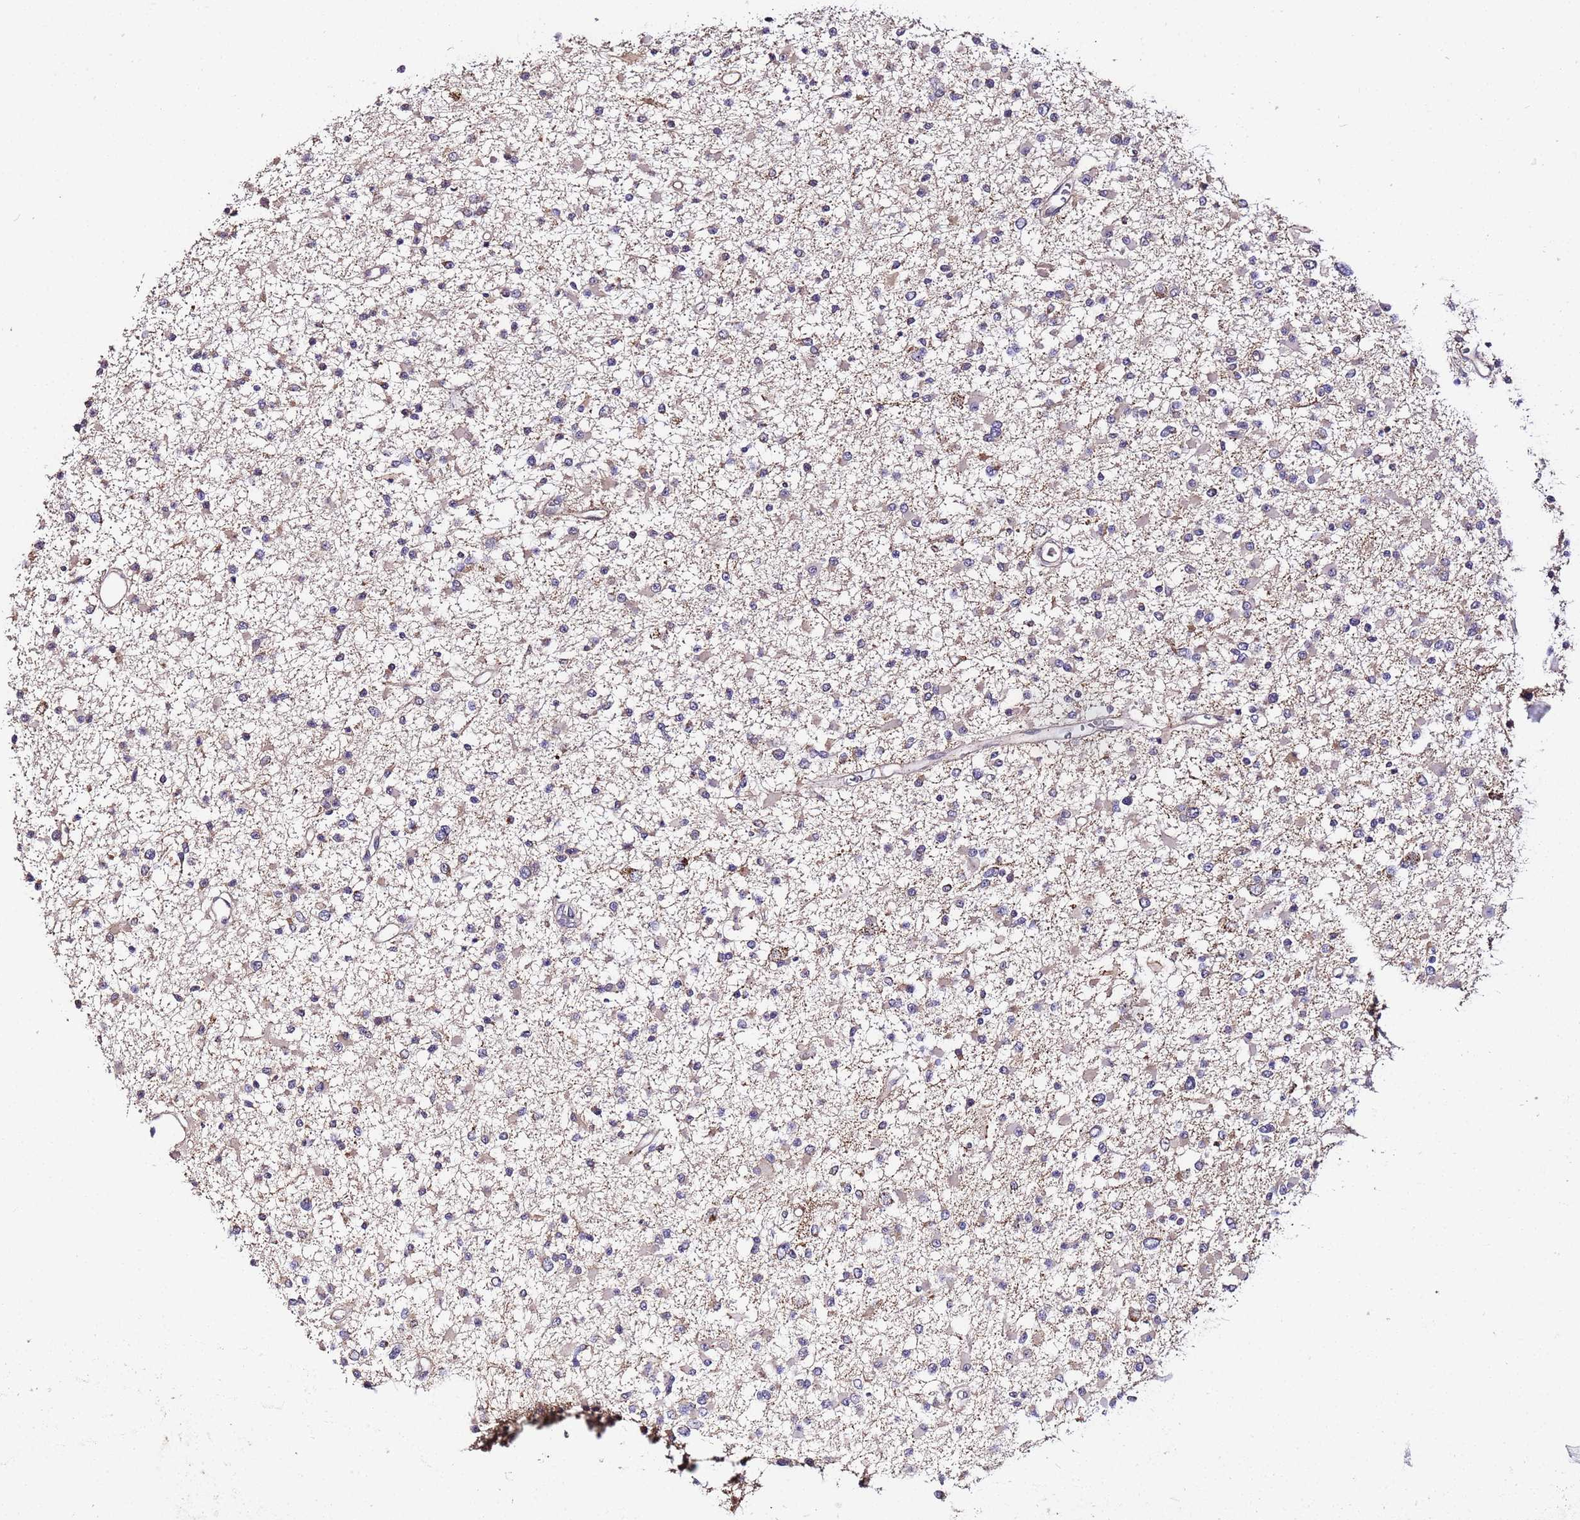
{"staining": {"intensity": "moderate", "quantity": "<25%", "location": "cytoplasmic/membranous"}, "tissue": "glioma", "cell_type": "Tumor cells", "image_type": "cancer", "snomed": [{"axis": "morphology", "description": "Glioma, malignant, Low grade"}, {"axis": "topography", "description": "Brain"}], "caption": "Immunohistochemistry (IHC) (DAB) staining of human glioma reveals moderate cytoplasmic/membranous protein staining in approximately <25% of tumor cells.", "gene": "WNK4", "patient": {"sex": "female", "age": 22}}